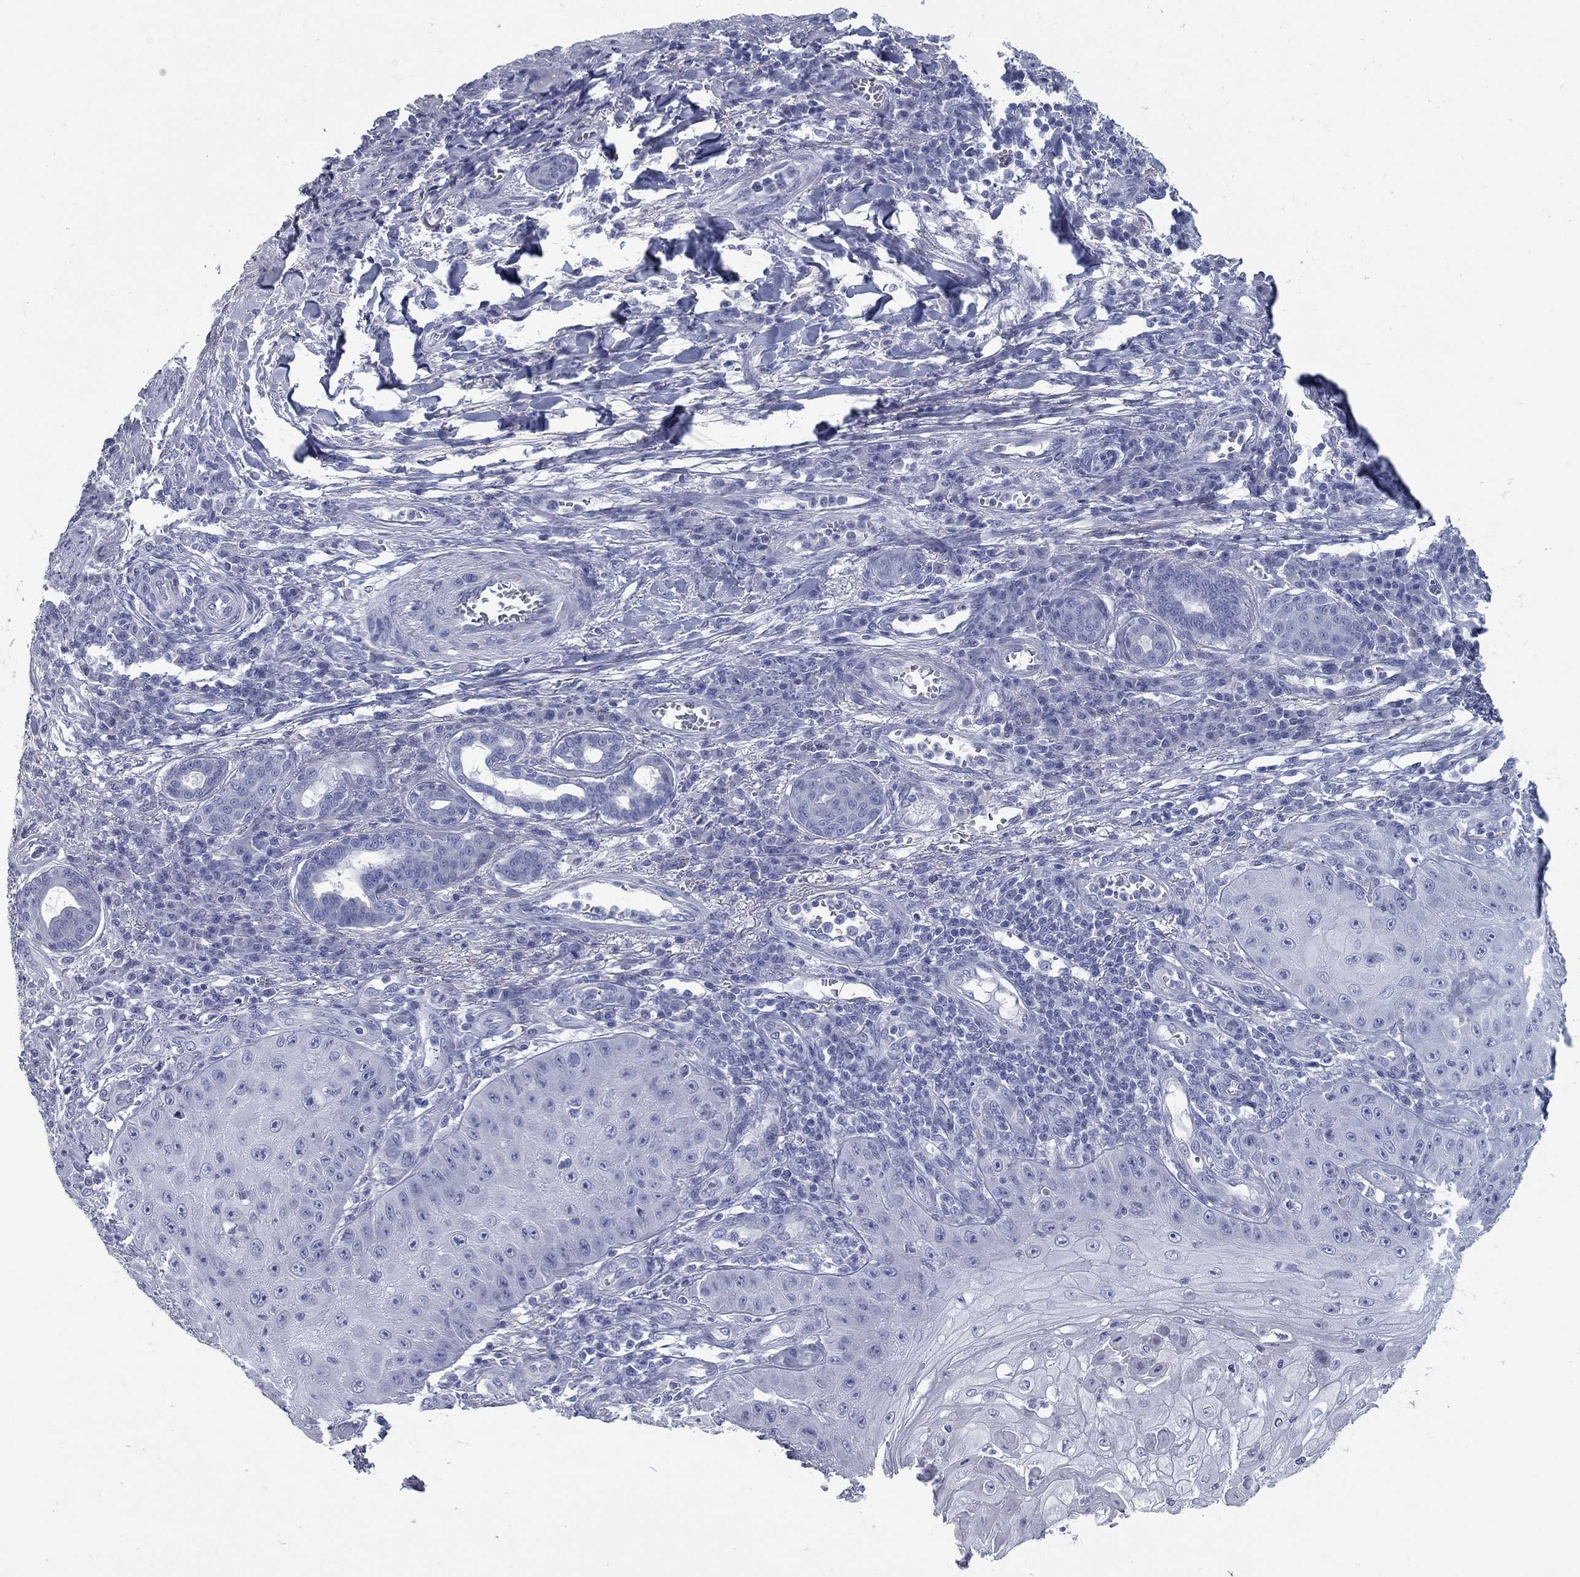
{"staining": {"intensity": "negative", "quantity": "none", "location": "none"}, "tissue": "skin cancer", "cell_type": "Tumor cells", "image_type": "cancer", "snomed": [{"axis": "morphology", "description": "Squamous cell carcinoma, NOS"}, {"axis": "topography", "description": "Skin"}], "caption": "Human skin cancer (squamous cell carcinoma) stained for a protein using IHC shows no positivity in tumor cells.", "gene": "TAC1", "patient": {"sex": "male", "age": 70}}